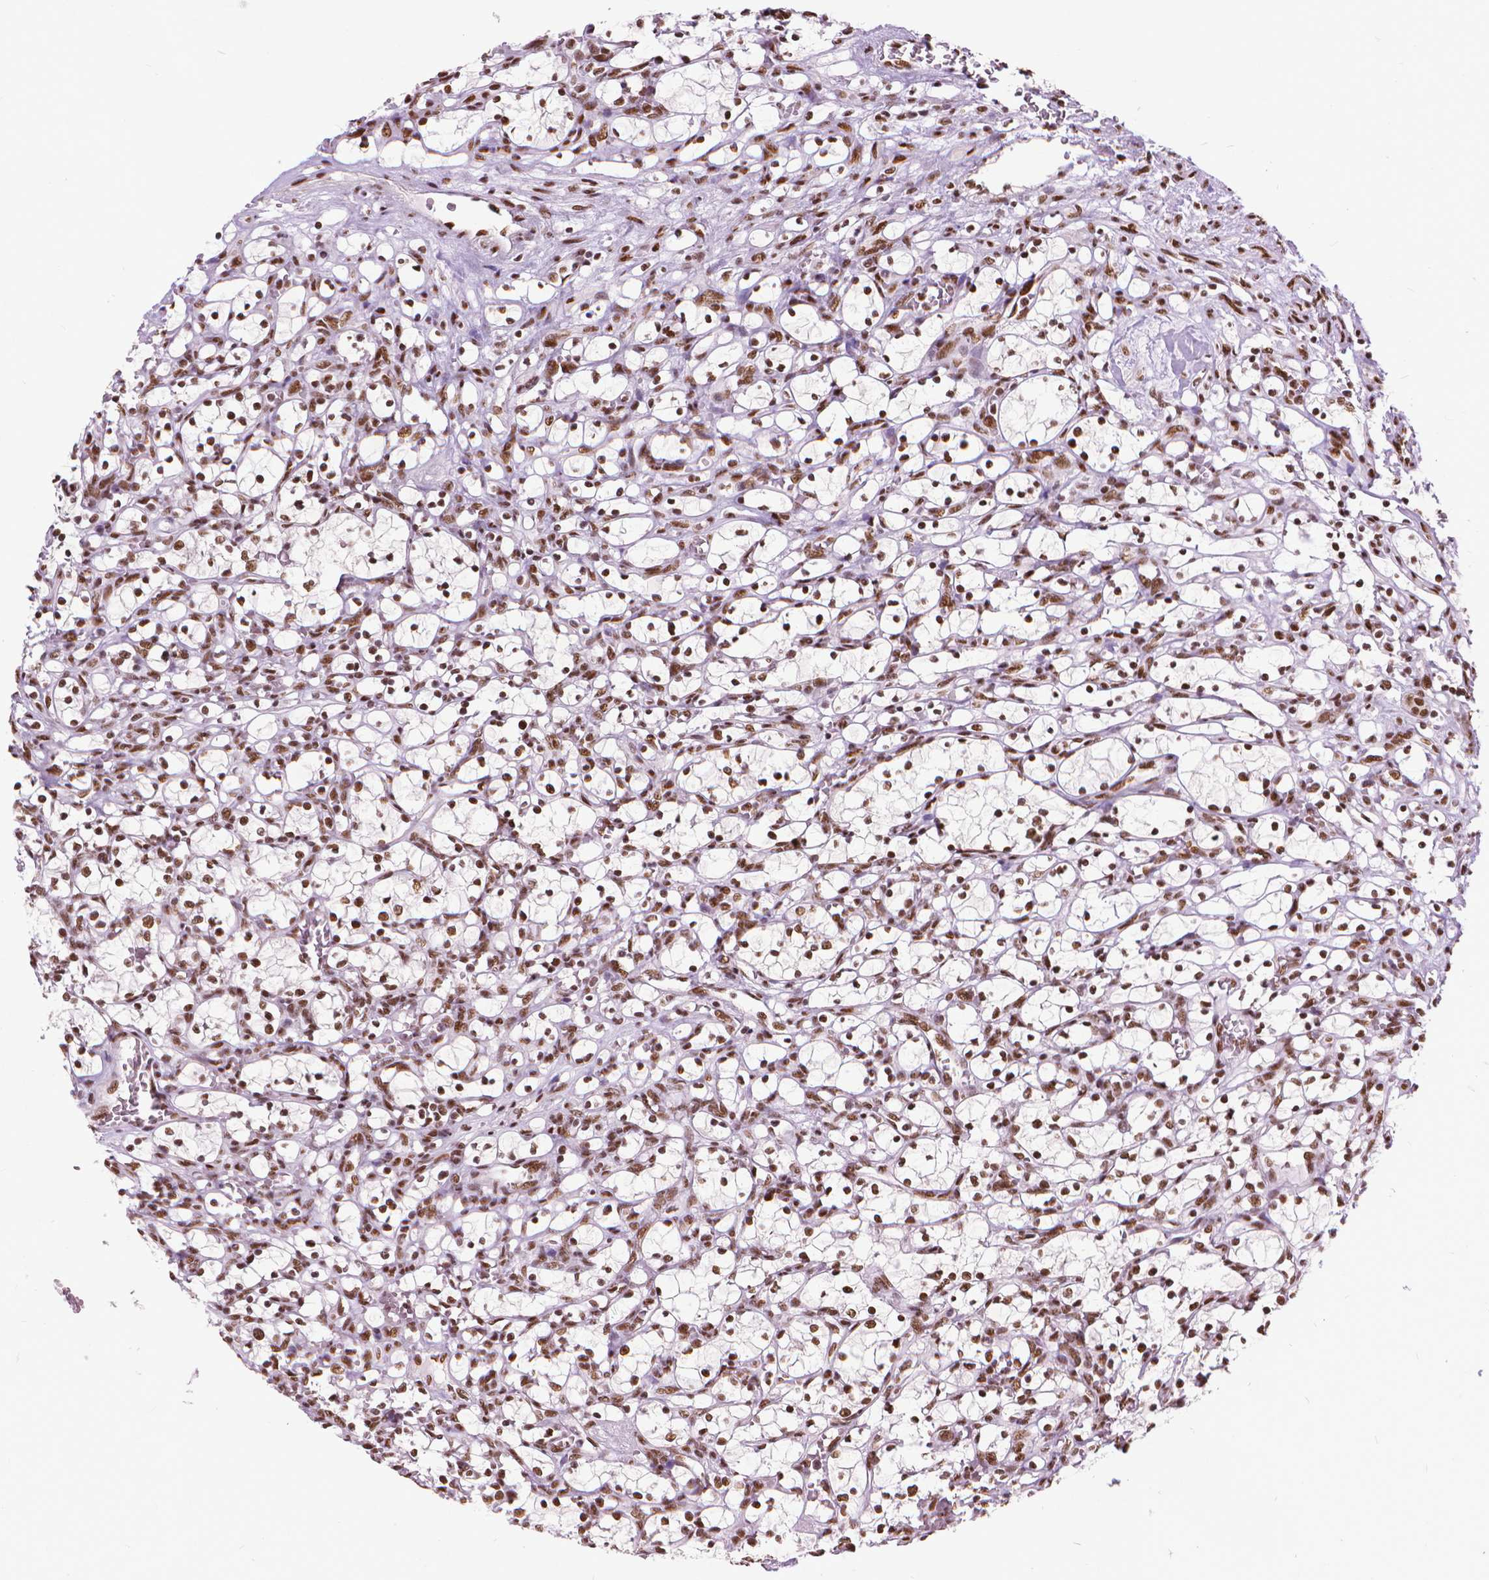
{"staining": {"intensity": "moderate", "quantity": ">75%", "location": "nuclear"}, "tissue": "renal cancer", "cell_type": "Tumor cells", "image_type": "cancer", "snomed": [{"axis": "morphology", "description": "Adenocarcinoma, NOS"}, {"axis": "topography", "description": "Kidney"}], "caption": "Renal adenocarcinoma stained for a protein (brown) exhibits moderate nuclear positive expression in approximately >75% of tumor cells.", "gene": "AKAP8", "patient": {"sex": "female", "age": 69}}